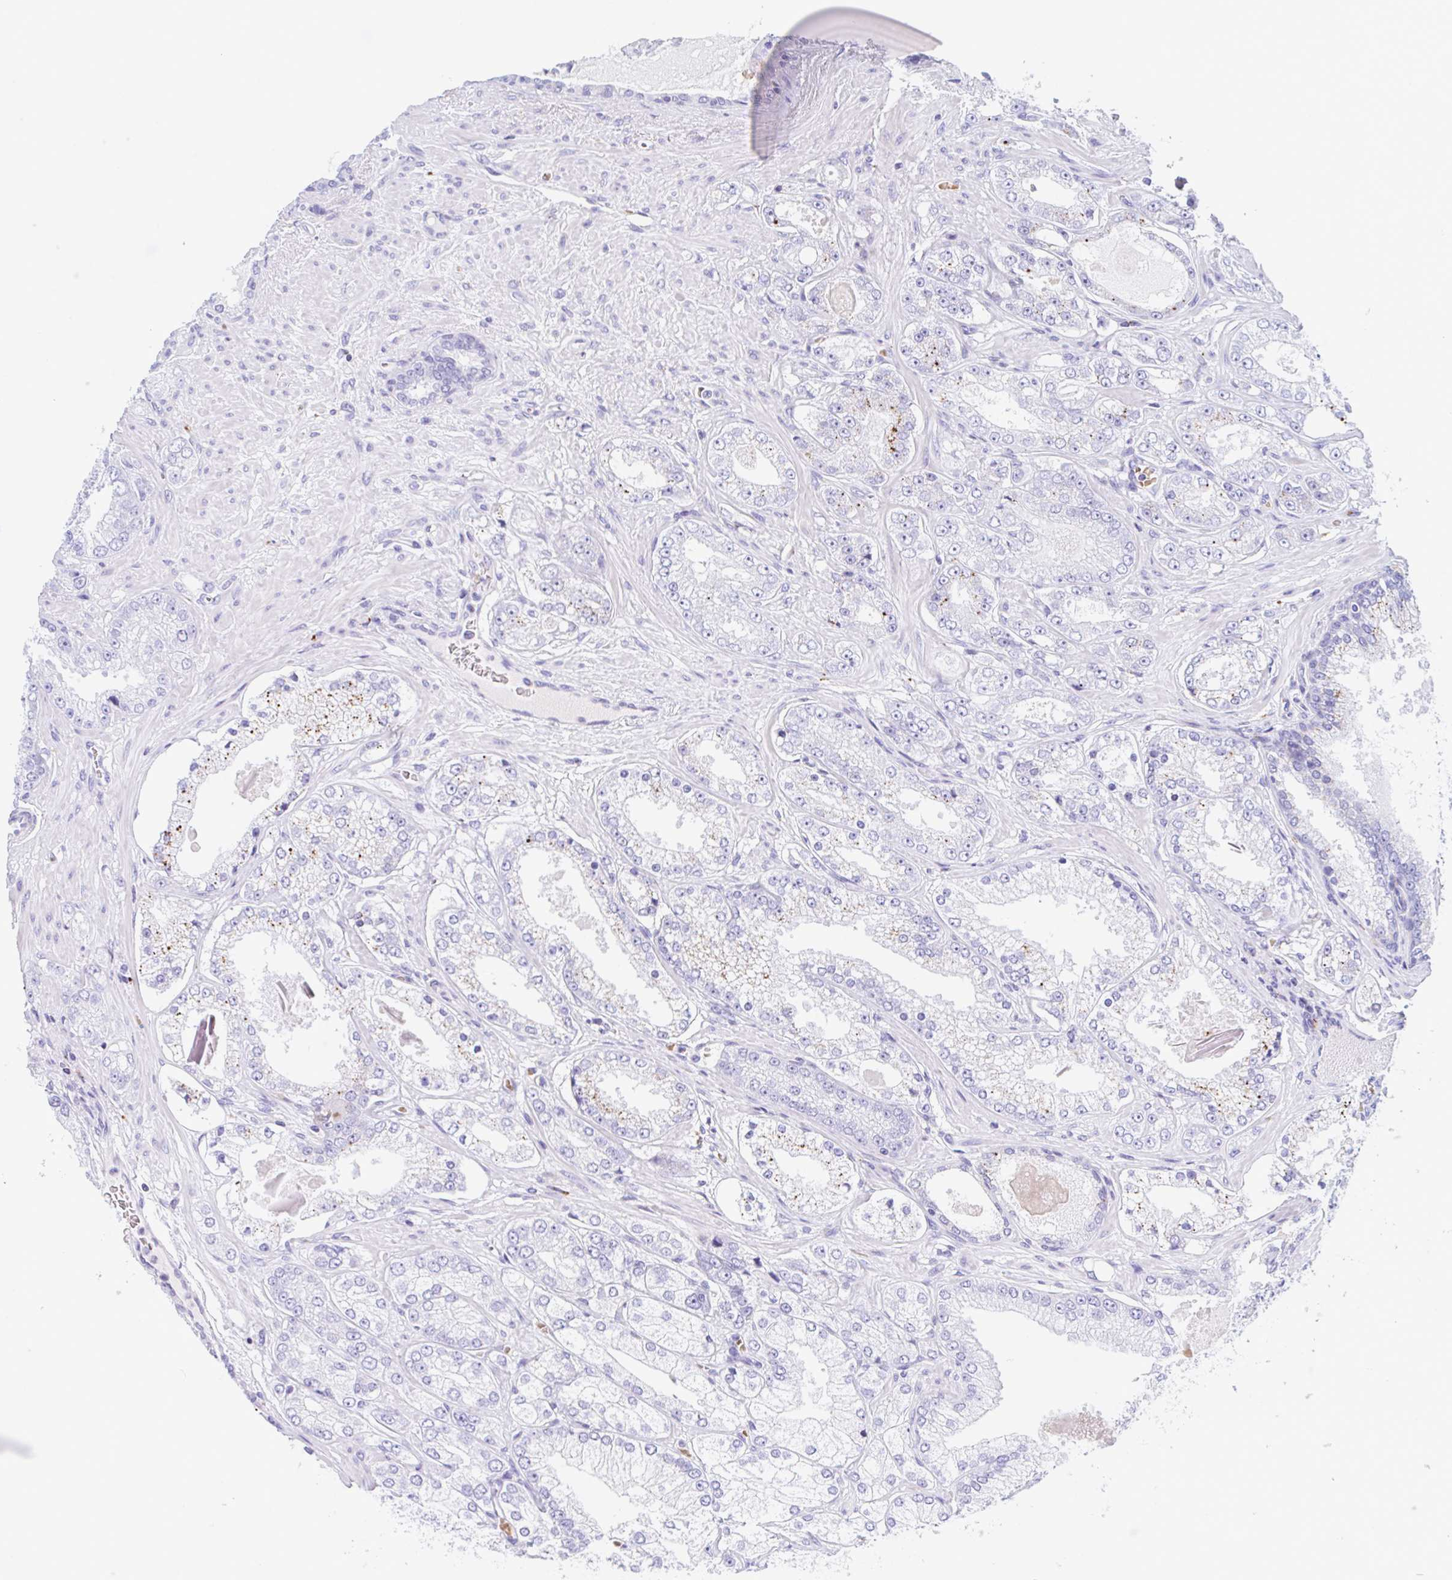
{"staining": {"intensity": "moderate", "quantity": "<25%", "location": "cytoplasmic/membranous"}, "tissue": "prostate cancer", "cell_type": "Tumor cells", "image_type": "cancer", "snomed": [{"axis": "morphology", "description": "Normal tissue, NOS"}, {"axis": "morphology", "description": "Adenocarcinoma, High grade"}, {"axis": "topography", "description": "Prostate"}, {"axis": "topography", "description": "Peripheral nerve tissue"}], "caption": "Prostate cancer (high-grade adenocarcinoma) stained with DAB (3,3'-diaminobenzidine) immunohistochemistry reveals low levels of moderate cytoplasmic/membranous expression in about <25% of tumor cells. The protein is stained brown, and the nuclei are stained in blue (DAB IHC with brightfield microscopy, high magnification).", "gene": "ANKRD9", "patient": {"sex": "male", "age": 68}}